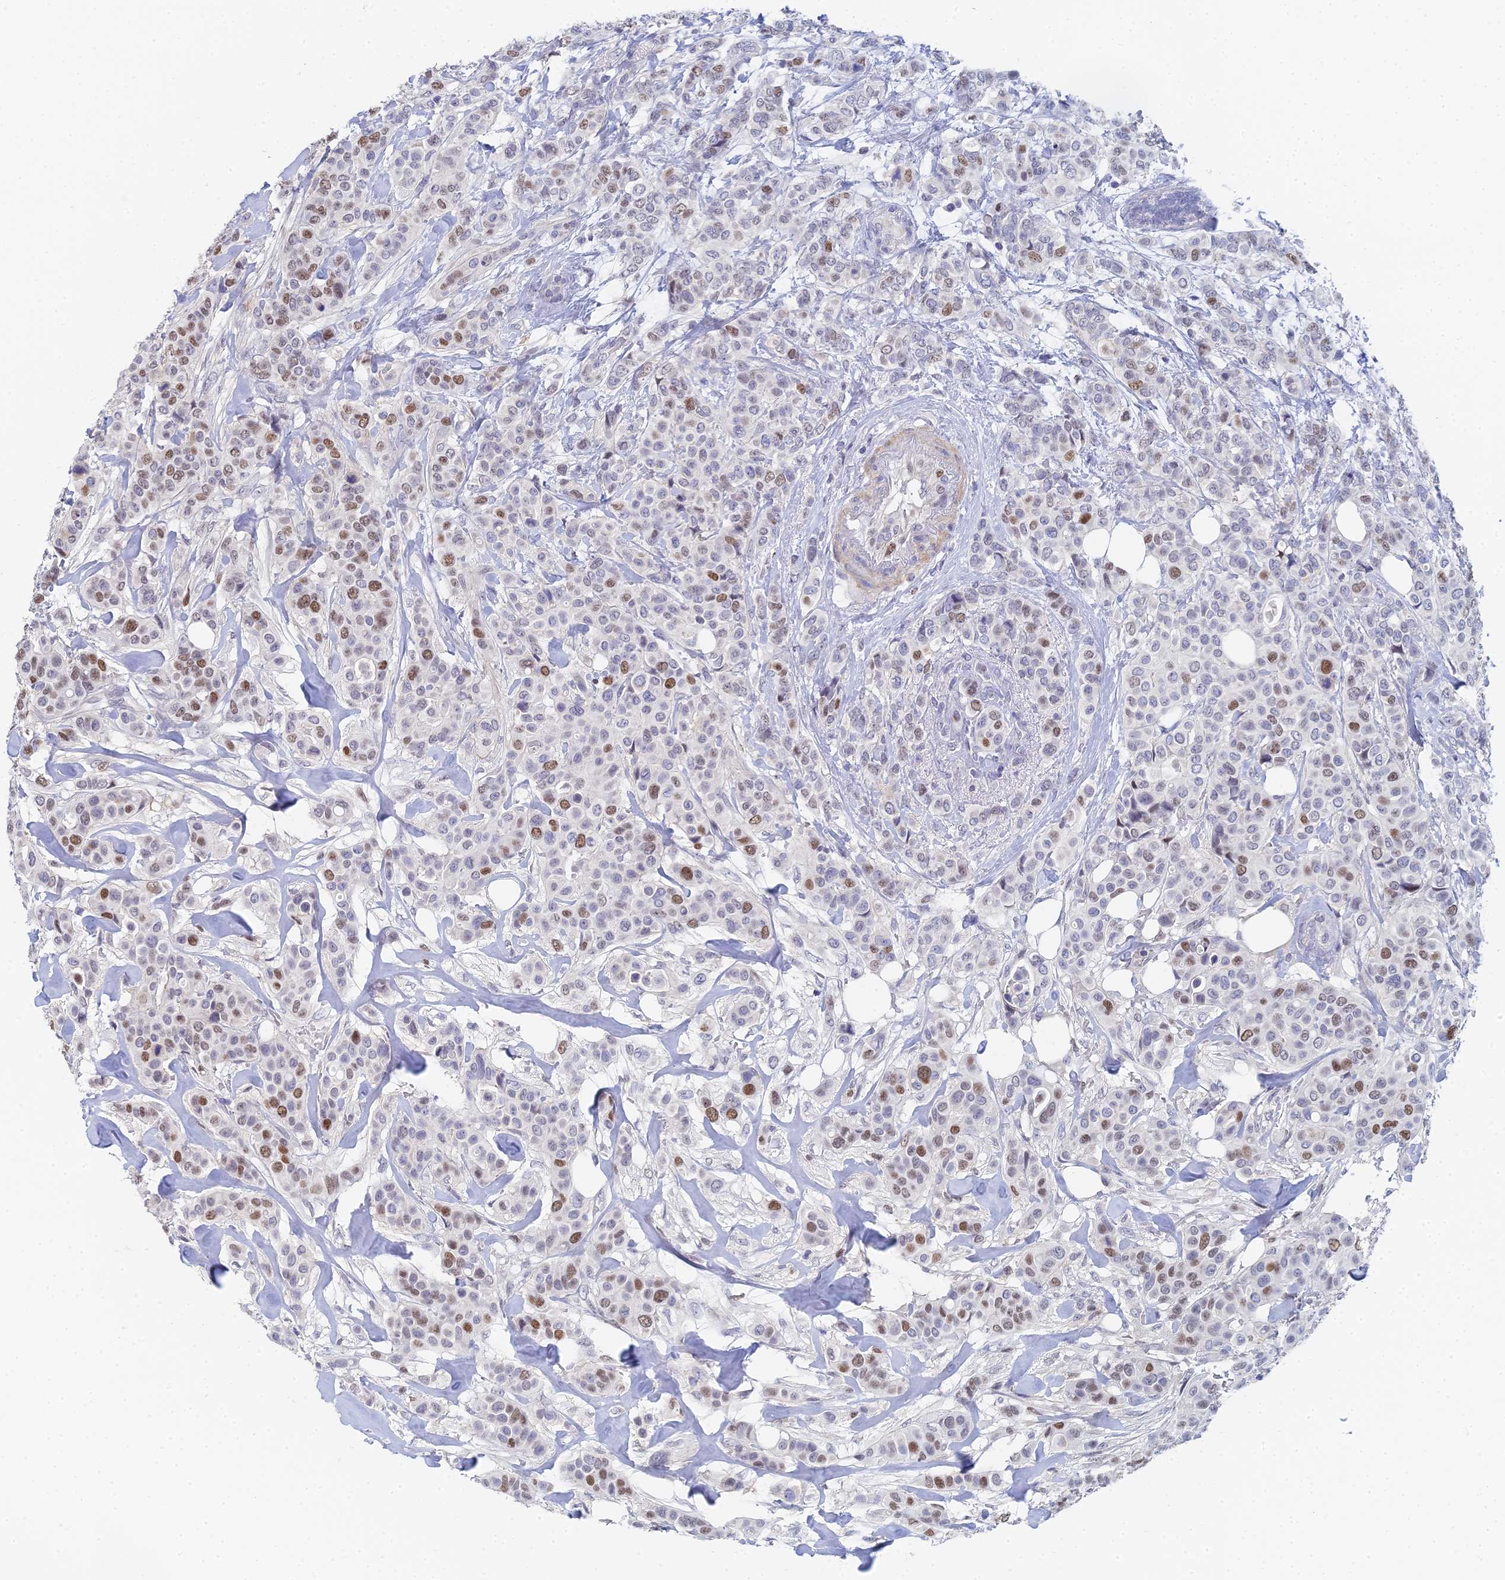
{"staining": {"intensity": "moderate", "quantity": "25%-75%", "location": "nuclear"}, "tissue": "breast cancer", "cell_type": "Tumor cells", "image_type": "cancer", "snomed": [{"axis": "morphology", "description": "Lobular carcinoma"}, {"axis": "topography", "description": "Breast"}], "caption": "Human breast cancer stained with a brown dye shows moderate nuclear positive staining in approximately 25%-75% of tumor cells.", "gene": "MCM2", "patient": {"sex": "female", "age": 51}}